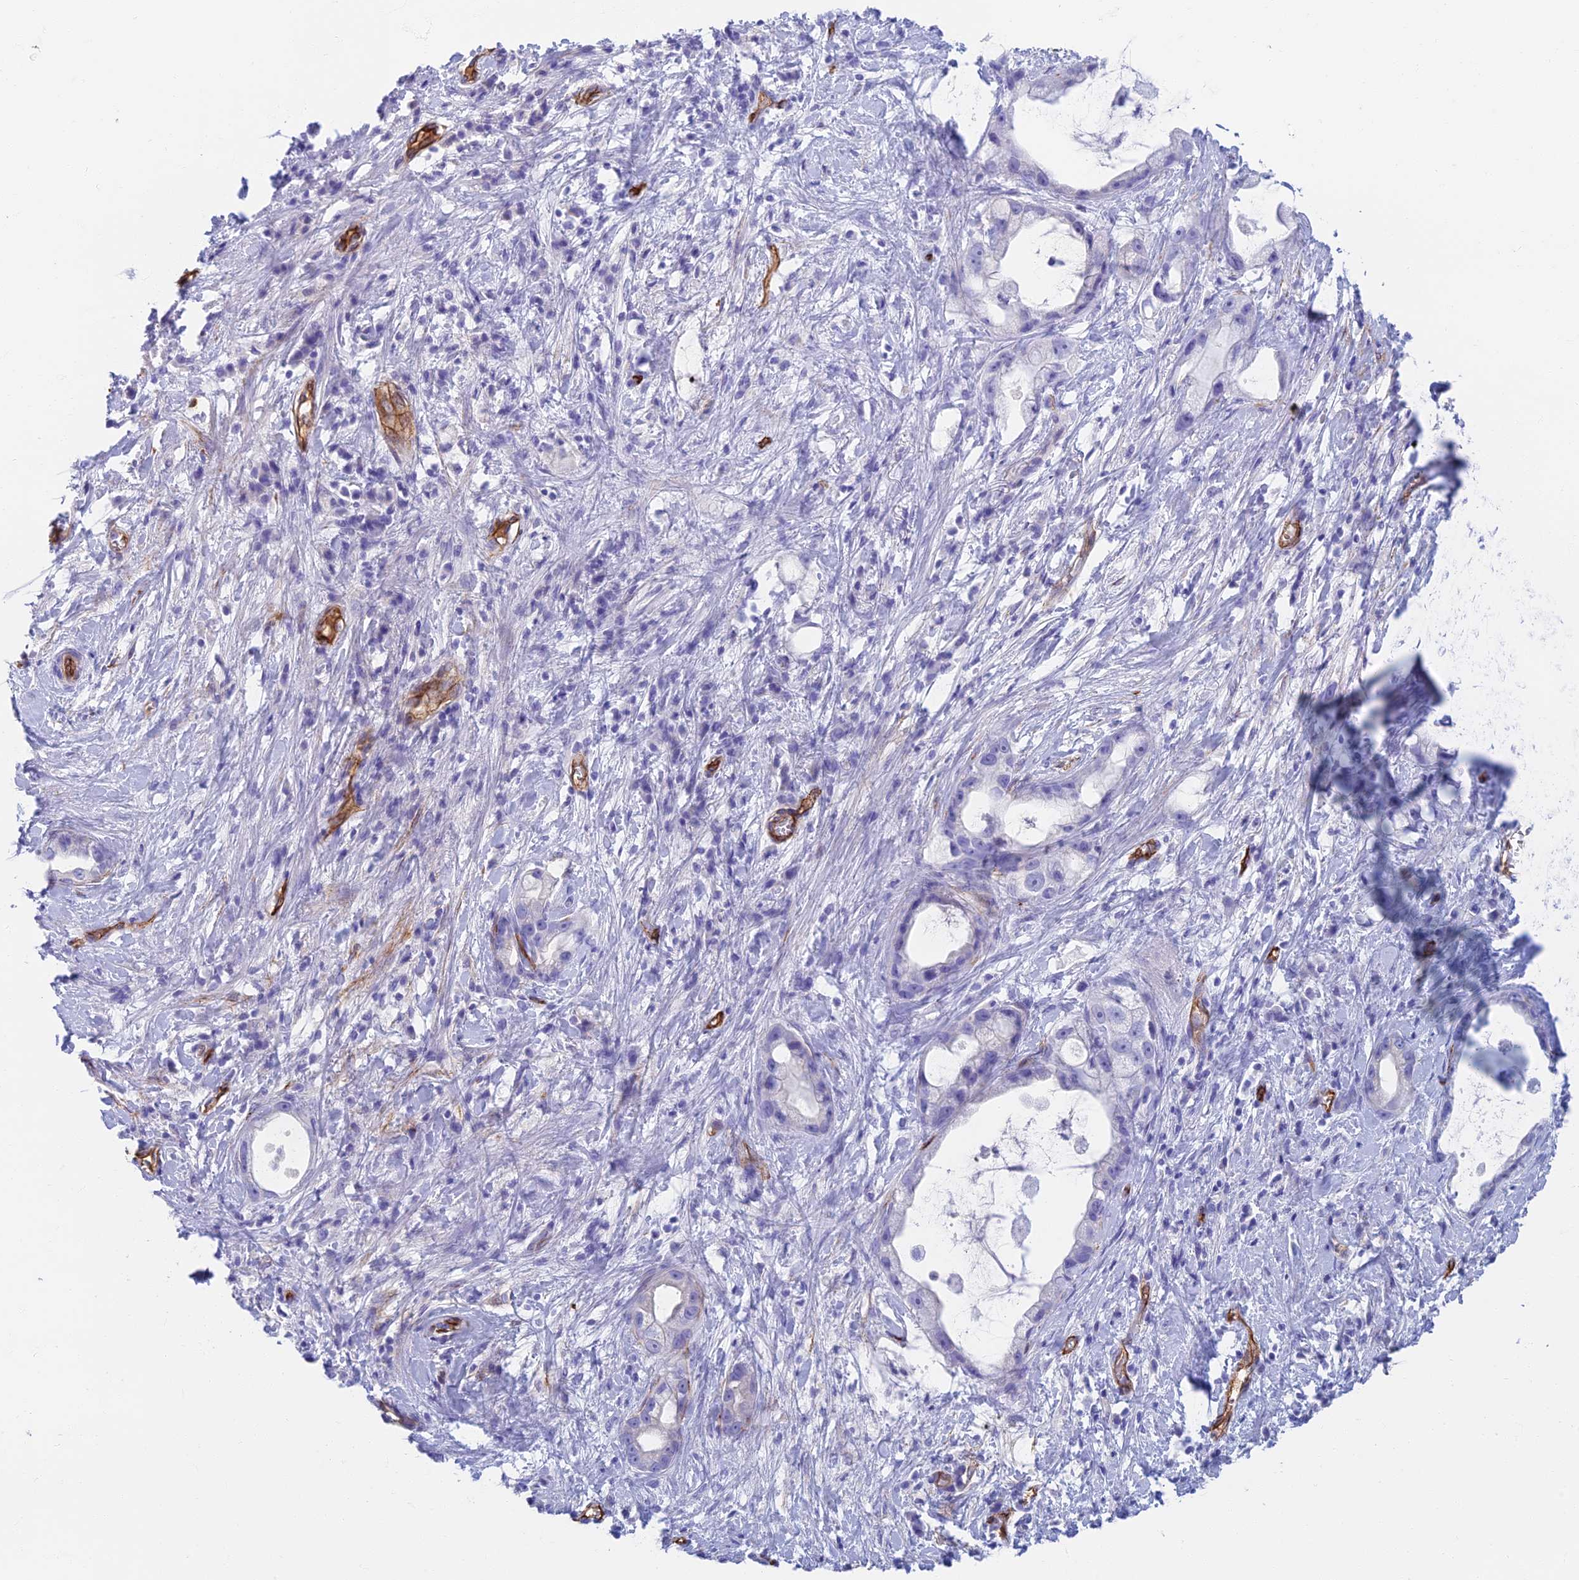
{"staining": {"intensity": "negative", "quantity": "none", "location": "none"}, "tissue": "stomach cancer", "cell_type": "Tumor cells", "image_type": "cancer", "snomed": [{"axis": "morphology", "description": "Adenocarcinoma, NOS"}, {"axis": "topography", "description": "Stomach"}], "caption": "Human stomach cancer stained for a protein using immunohistochemistry demonstrates no expression in tumor cells.", "gene": "ETFRF1", "patient": {"sex": "male", "age": 55}}